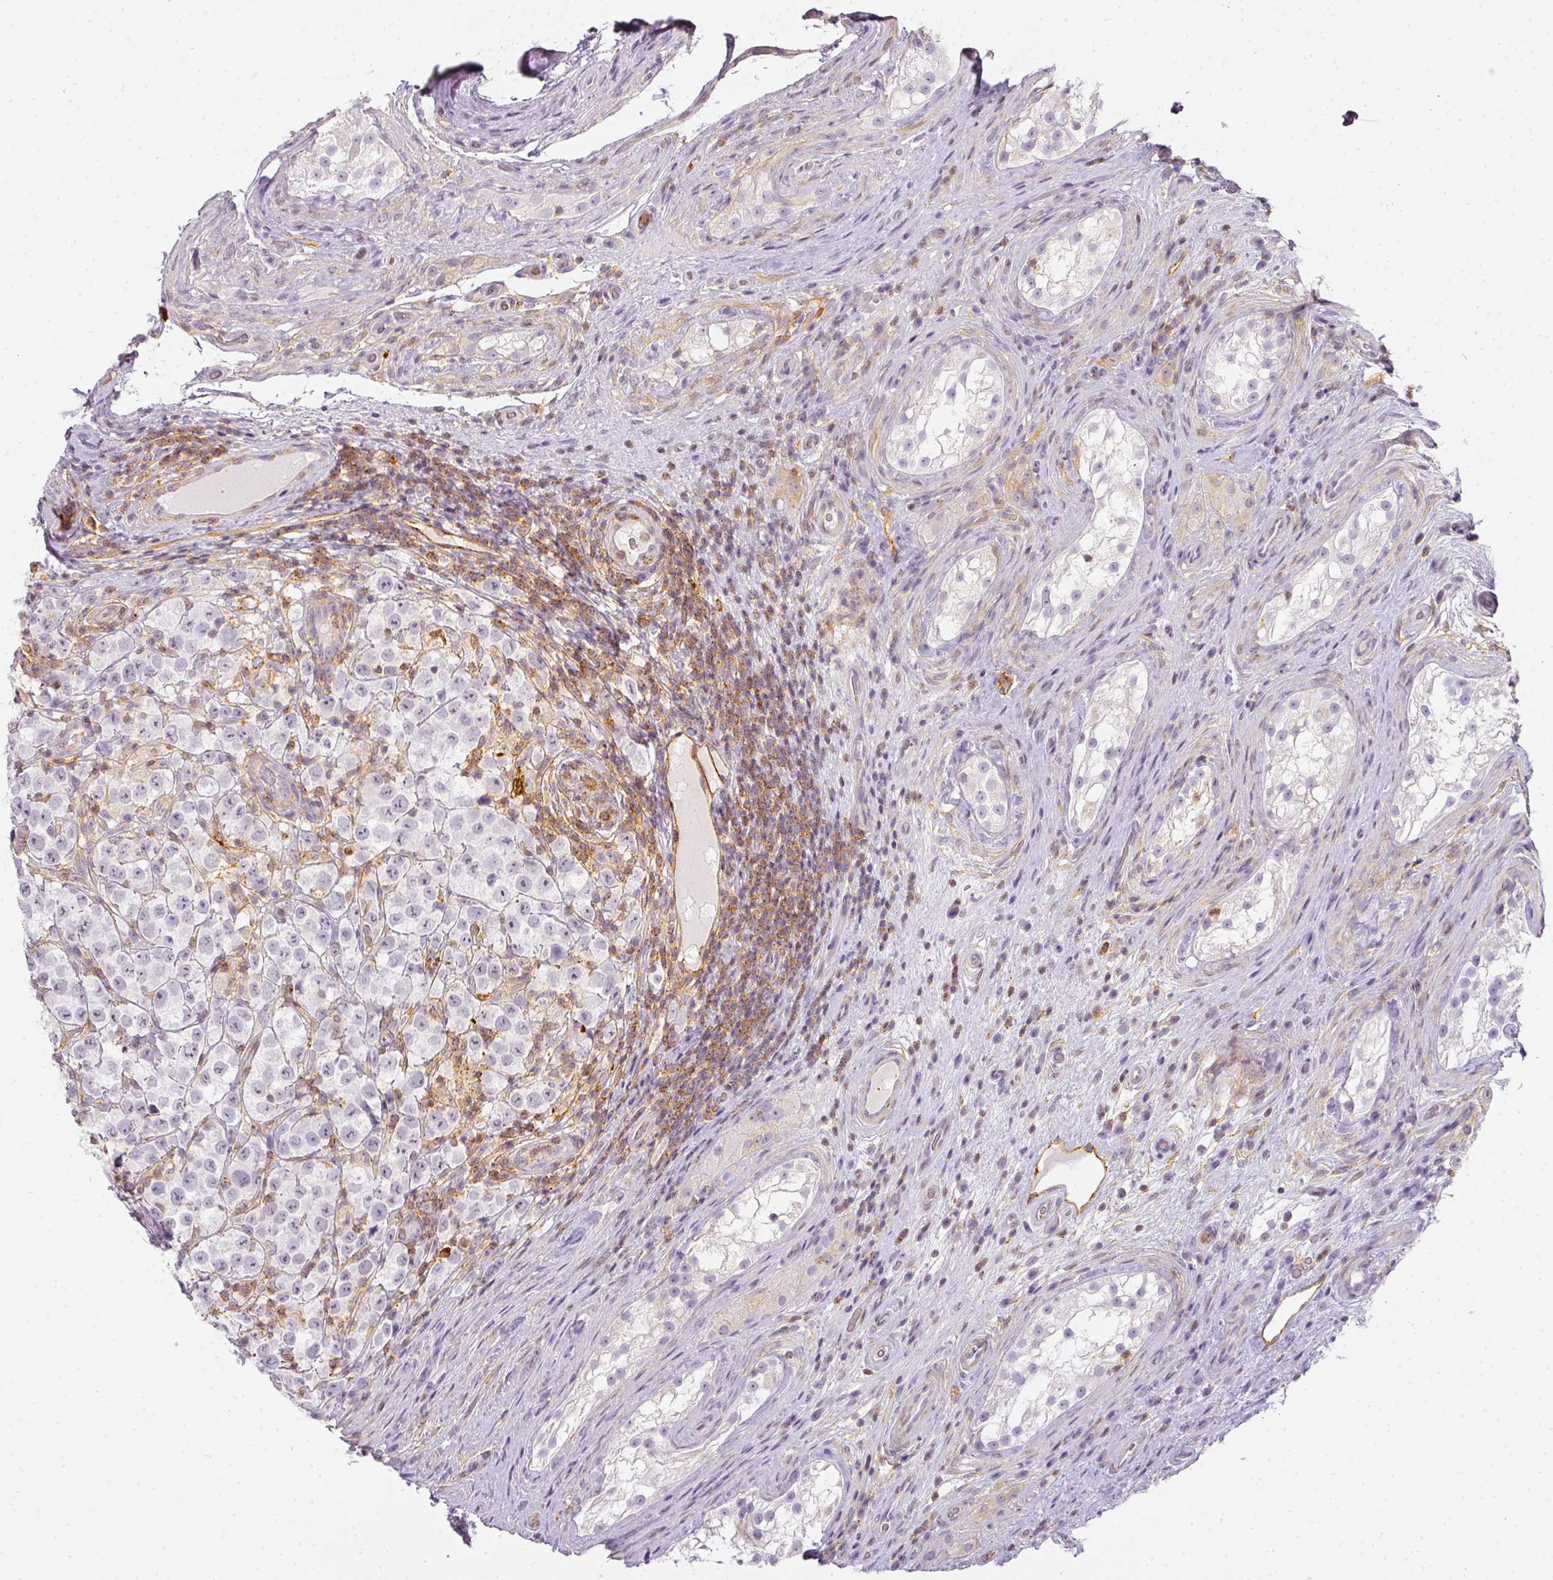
{"staining": {"intensity": "negative", "quantity": "none", "location": "none"}, "tissue": "testis cancer", "cell_type": "Tumor cells", "image_type": "cancer", "snomed": [{"axis": "morphology", "description": "Seminoma, NOS"}, {"axis": "morphology", "description": "Carcinoma, Embryonal, NOS"}, {"axis": "topography", "description": "Testis"}], "caption": "A histopathology image of testis cancer stained for a protein displays no brown staining in tumor cells.", "gene": "TMEM42", "patient": {"sex": "male", "age": 41}}